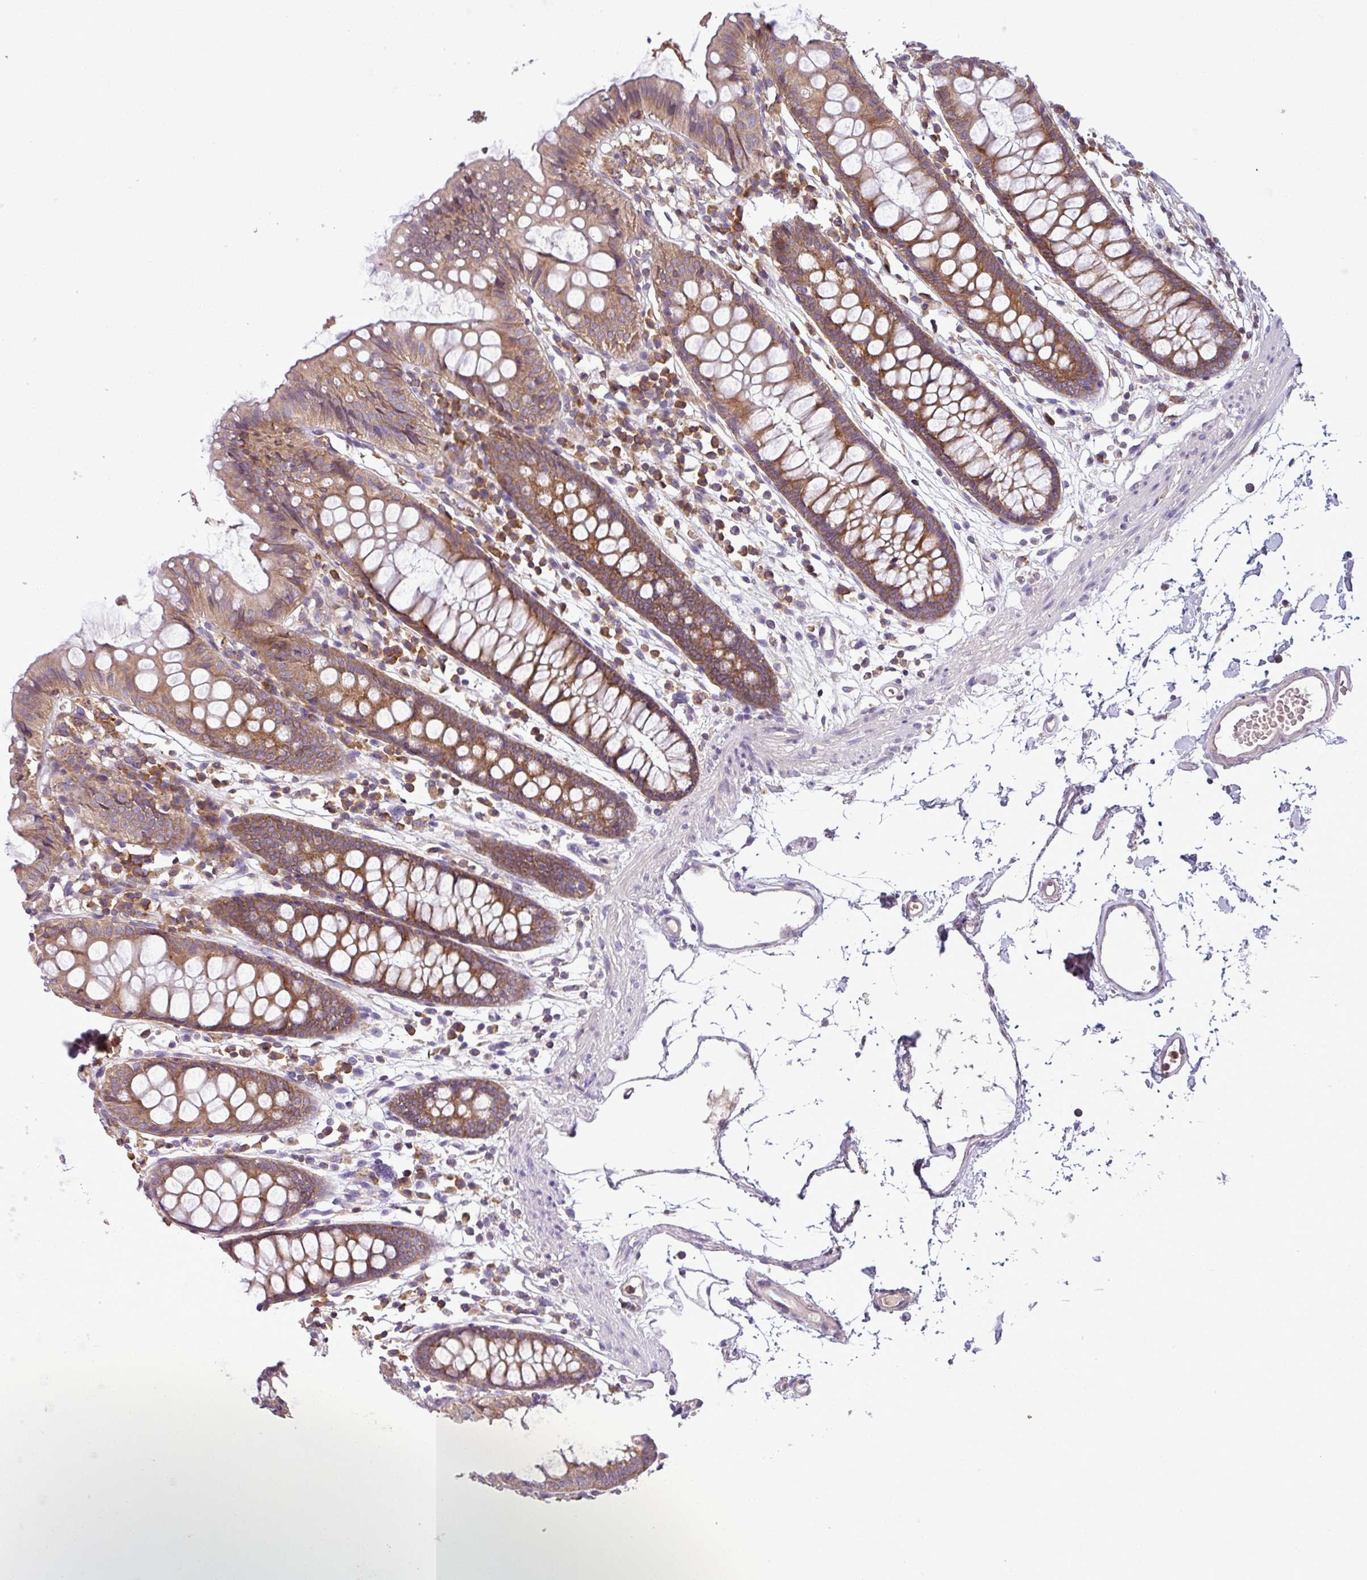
{"staining": {"intensity": "negative", "quantity": "none", "location": "none"}, "tissue": "colon", "cell_type": "Endothelial cells", "image_type": "normal", "snomed": [{"axis": "morphology", "description": "Normal tissue, NOS"}, {"axis": "topography", "description": "Colon"}], "caption": "IHC of normal human colon exhibits no staining in endothelial cells.", "gene": "LRRC74B", "patient": {"sex": "female", "age": 84}}